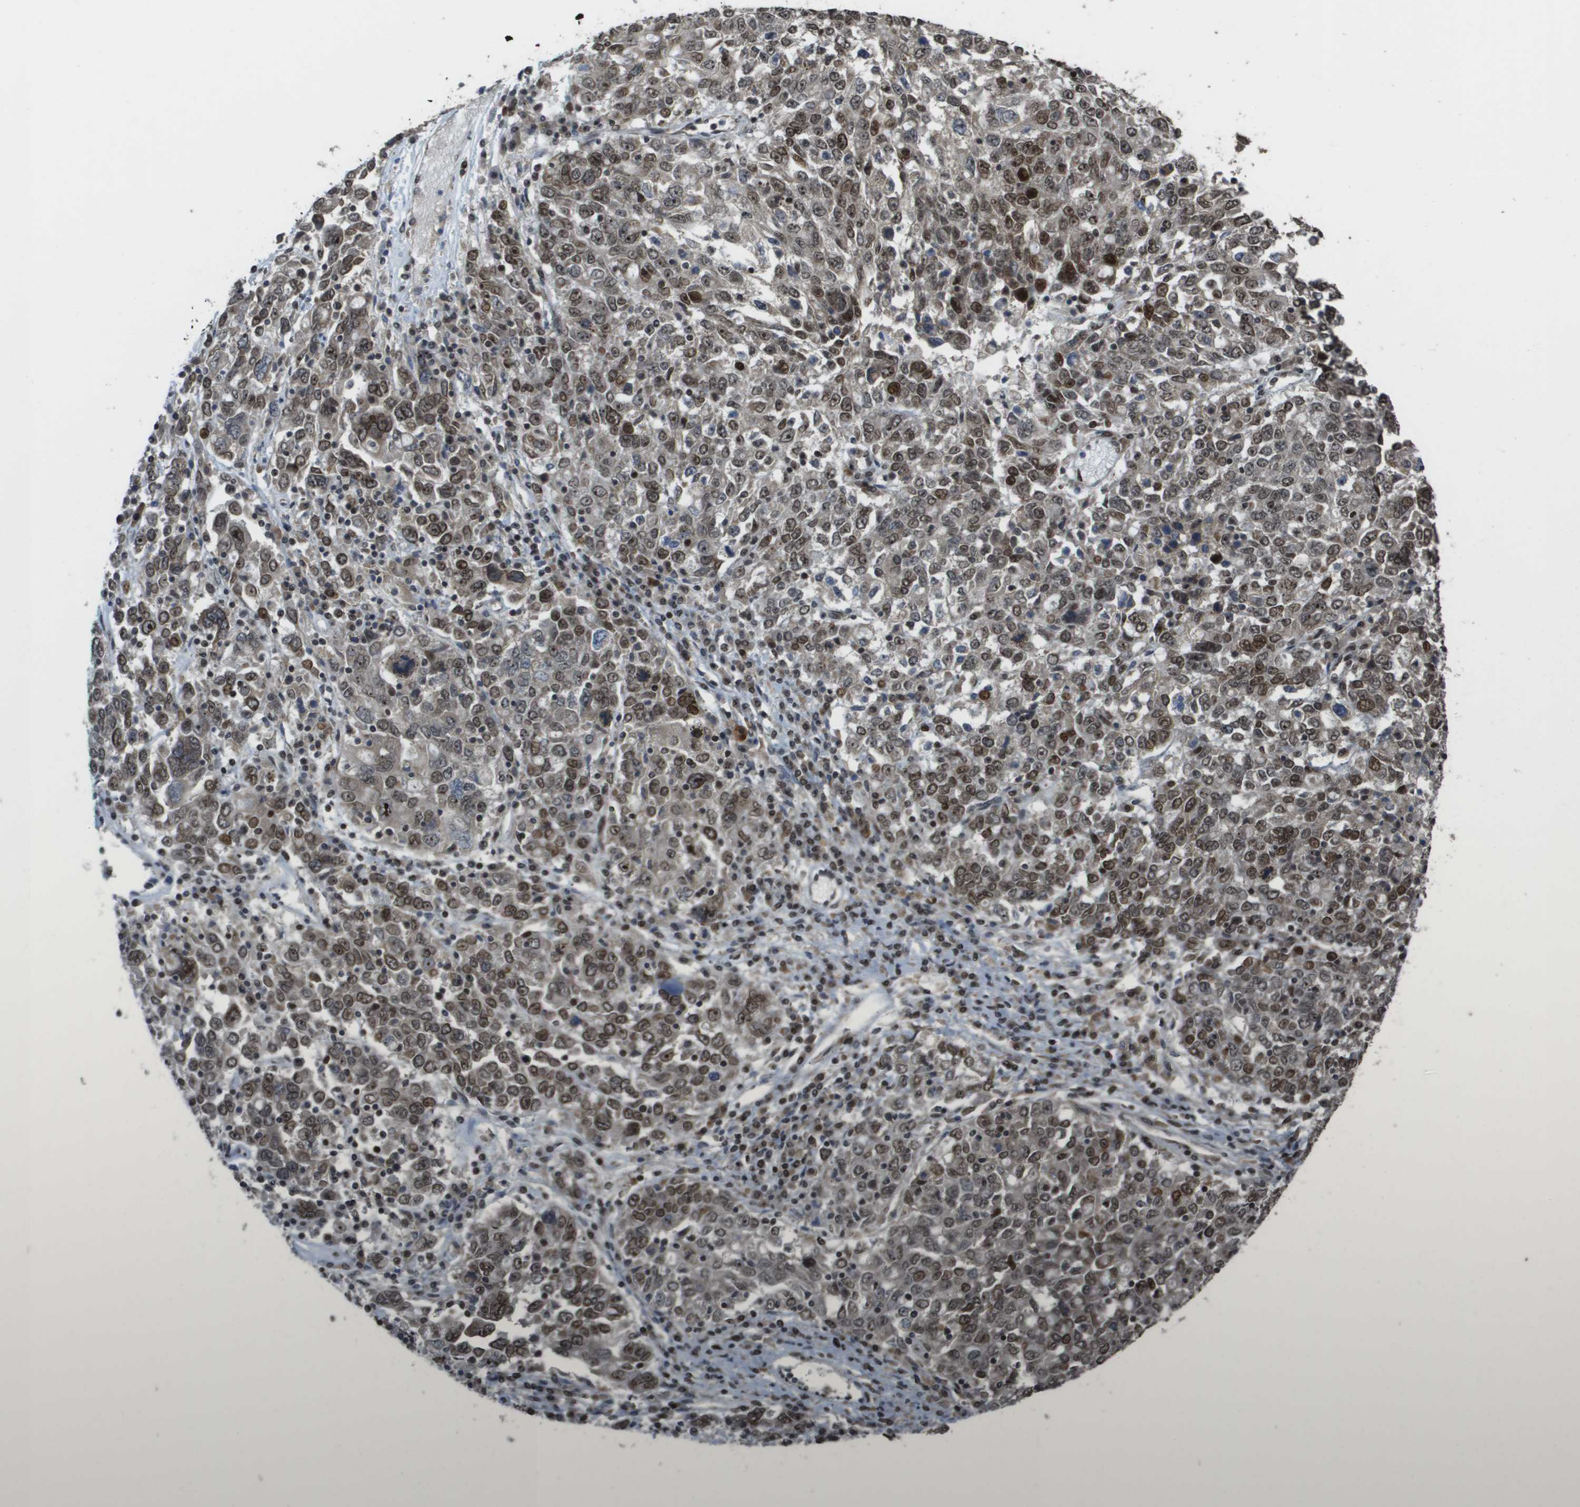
{"staining": {"intensity": "moderate", "quantity": ">75%", "location": "nuclear"}, "tissue": "ovarian cancer", "cell_type": "Tumor cells", "image_type": "cancer", "snomed": [{"axis": "morphology", "description": "Carcinoma, endometroid"}, {"axis": "topography", "description": "Ovary"}], "caption": "Immunohistochemical staining of human ovarian cancer reveals moderate nuclear protein positivity in approximately >75% of tumor cells.", "gene": "KAT5", "patient": {"sex": "female", "age": 62}}